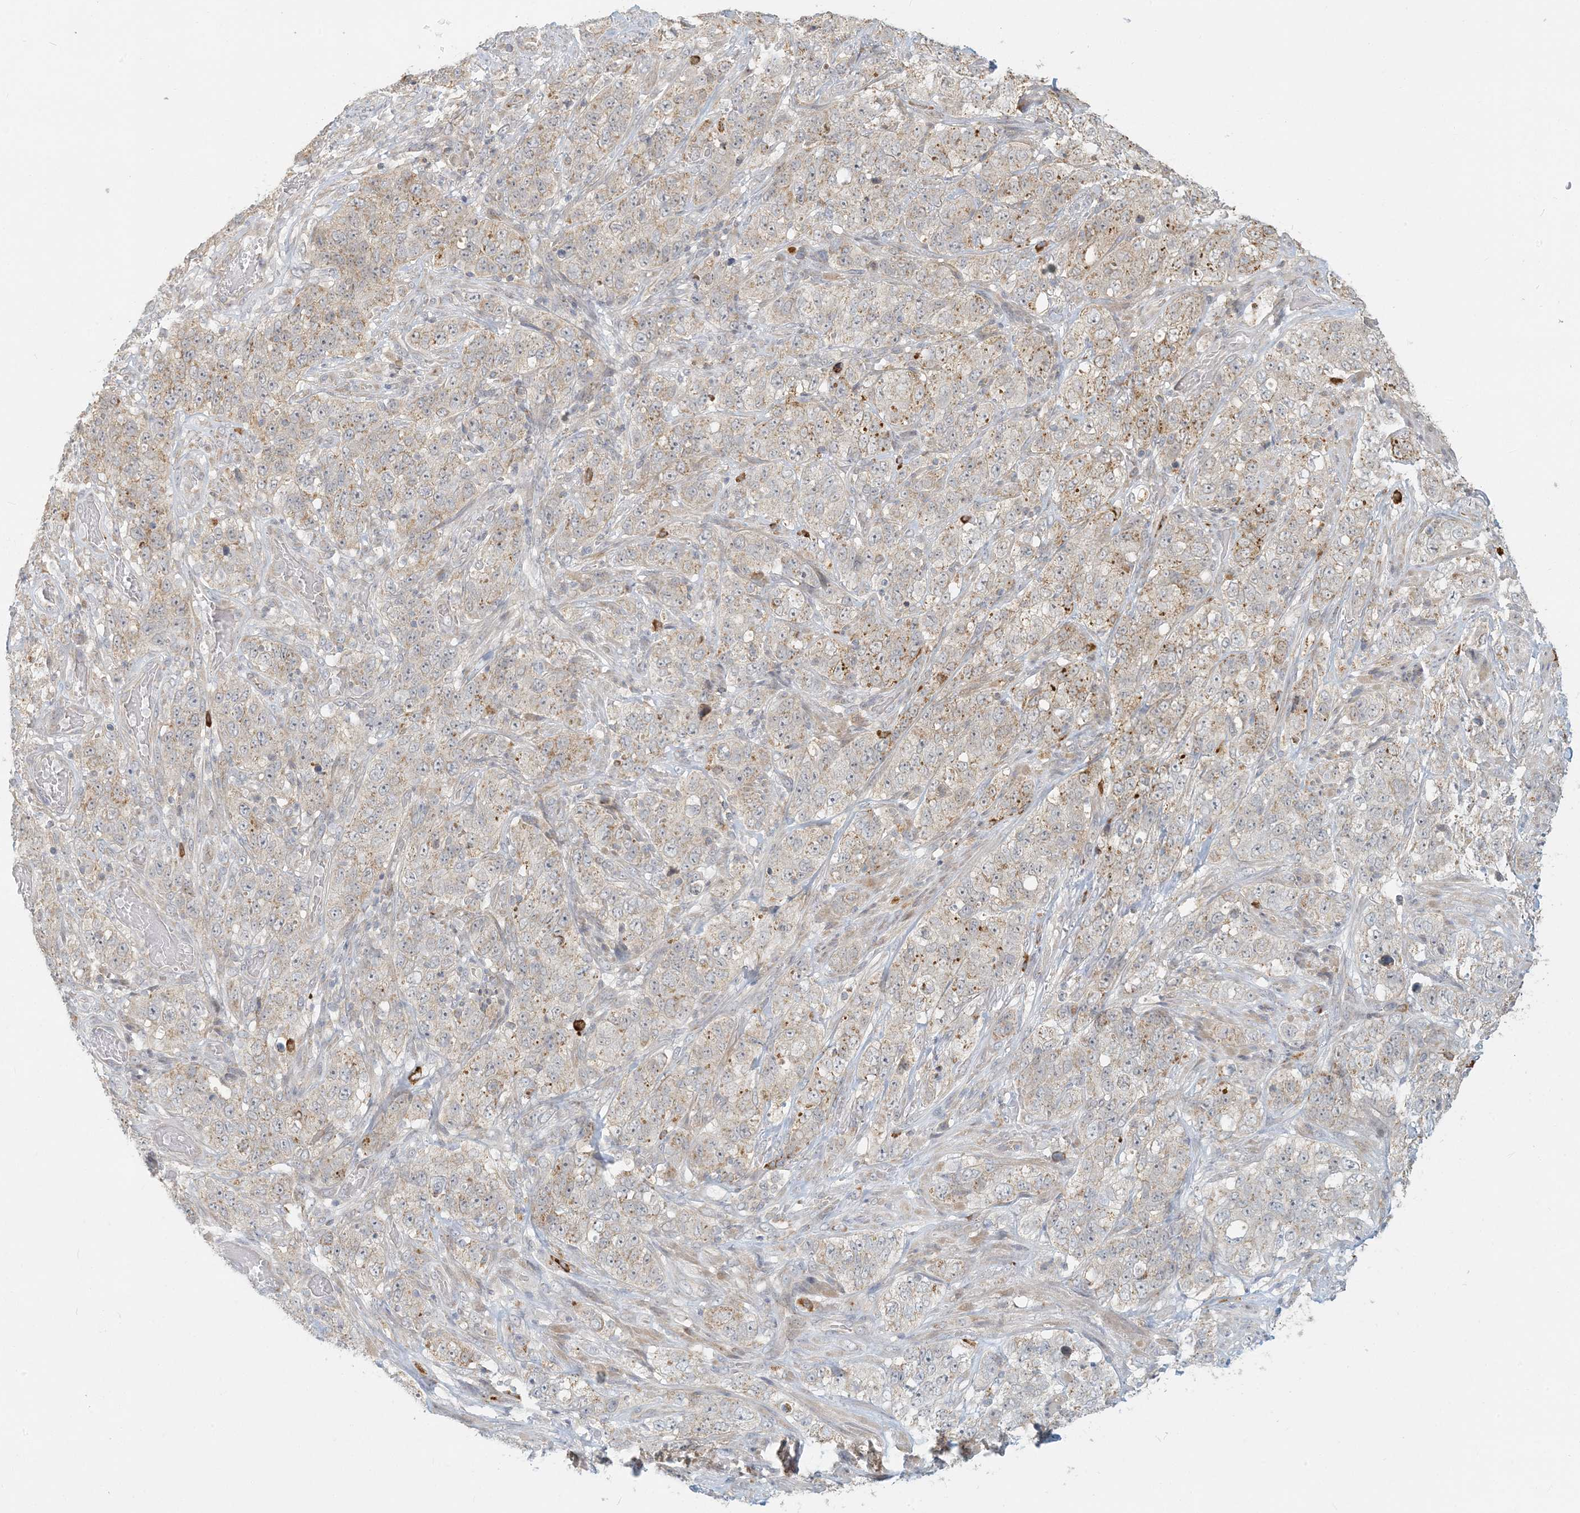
{"staining": {"intensity": "weak", "quantity": "25%-75%", "location": "cytoplasmic/membranous"}, "tissue": "stomach cancer", "cell_type": "Tumor cells", "image_type": "cancer", "snomed": [{"axis": "morphology", "description": "Adenocarcinoma, NOS"}, {"axis": "topography", "description": "Stomach"}], "caption": "Immunohistochemical staining of human stomach cancer (adenocarcinoma) exhibits low levels of weak cytoplasmic/membranous positivity in about 25%-75% of tumor cells.", "gene": "MCAT", "patient": {"sex": "male", "age": 48}}